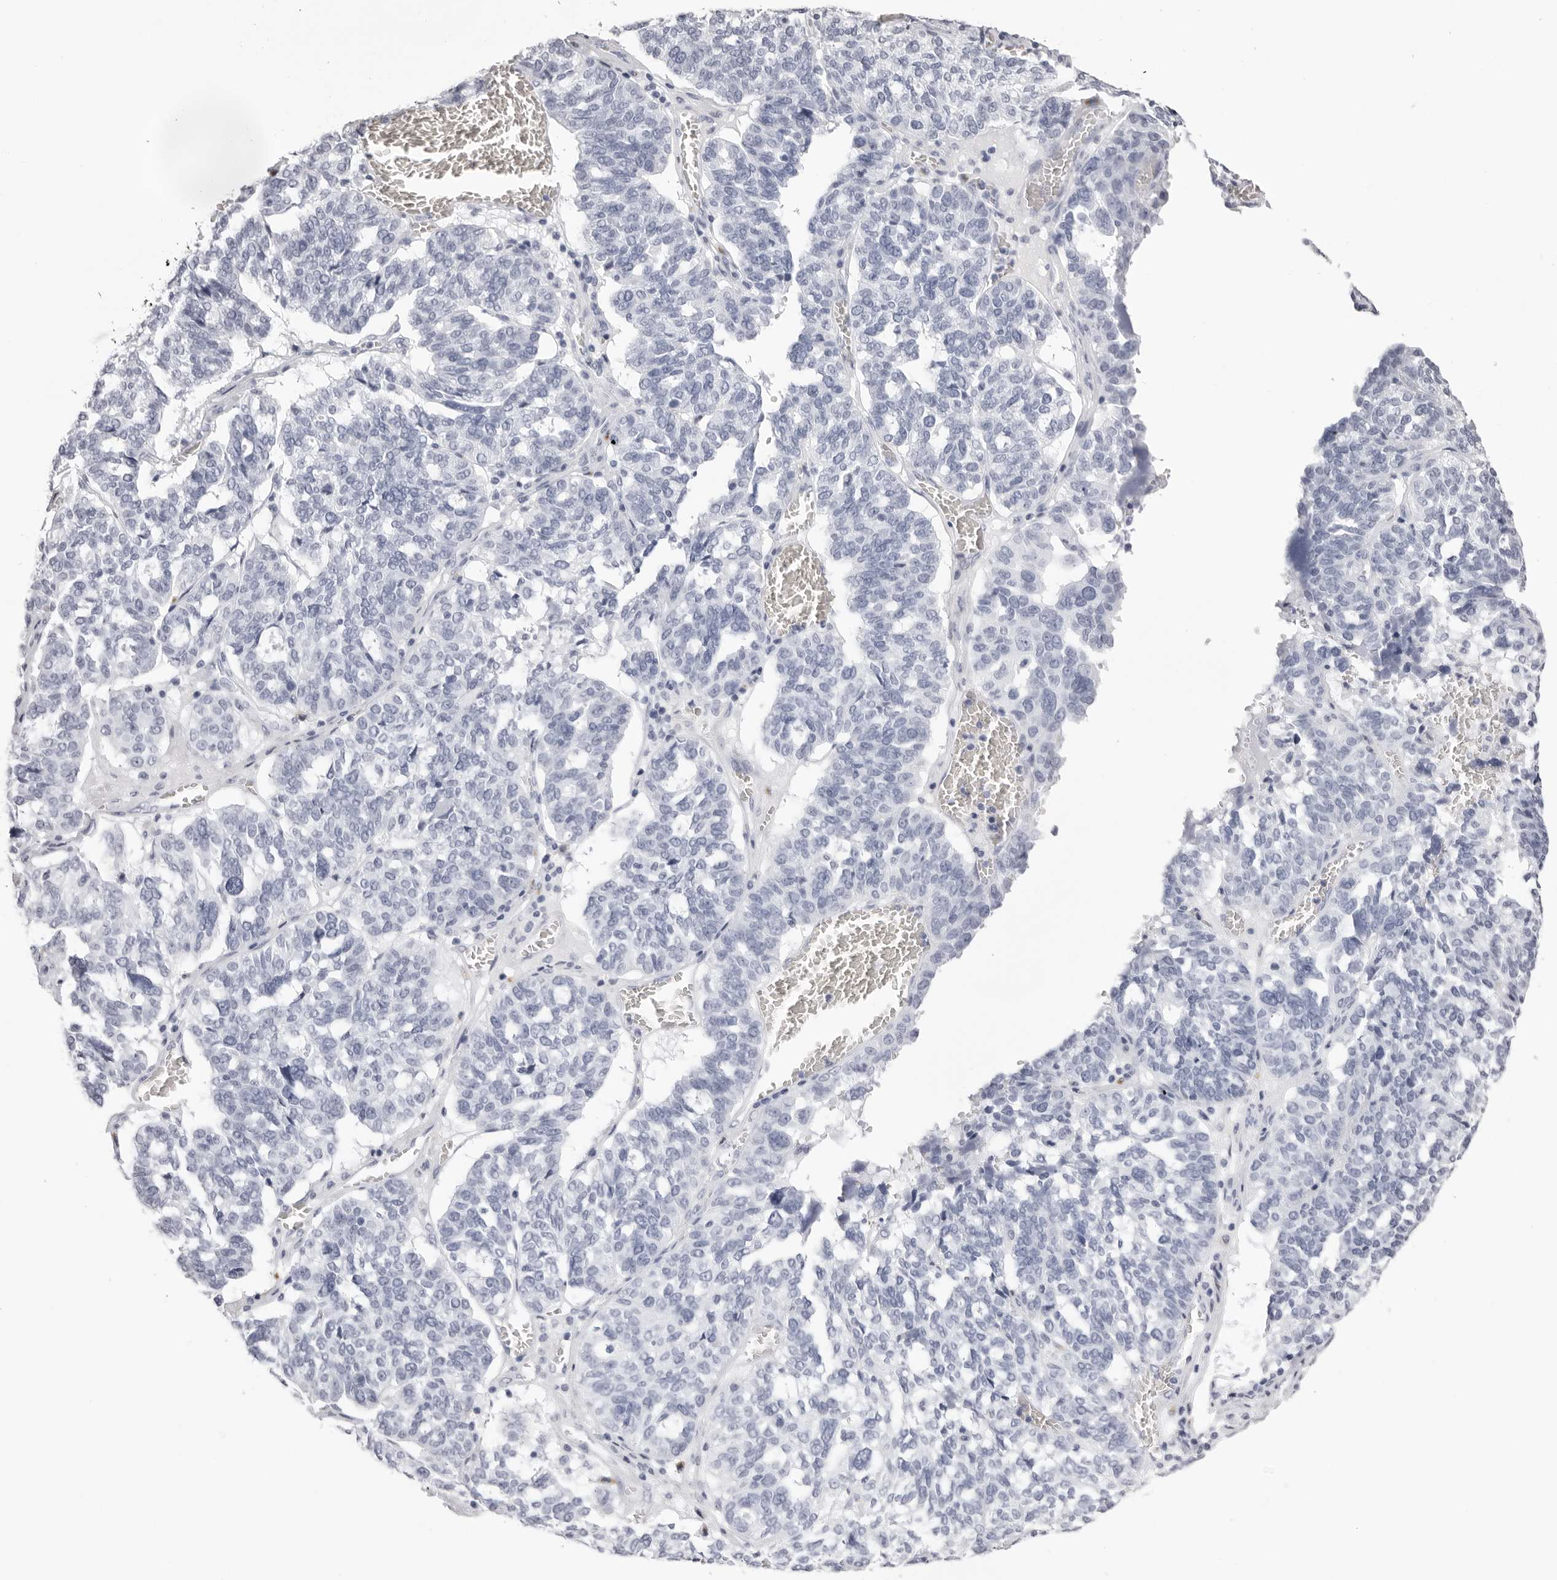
{"staining": {"intensity": "negative", "quantity": "none", "location": "none"}, "tissue": "ovarian cancer", "cell_type": "Tumor cells", "image_type": "cancer", "snomed": [{"axis": "morphology", "description": "Cystadenocarcinoma, serous, NOS"}, {"axis": "topography", "description": "Ovary"}], "caption": "Tumor cells are negative for brown protein staining in ovarian cancer (serous cystadenocarcinoma).", "gene": "RHO", "patient": {"sex": "female", "age": 59}}